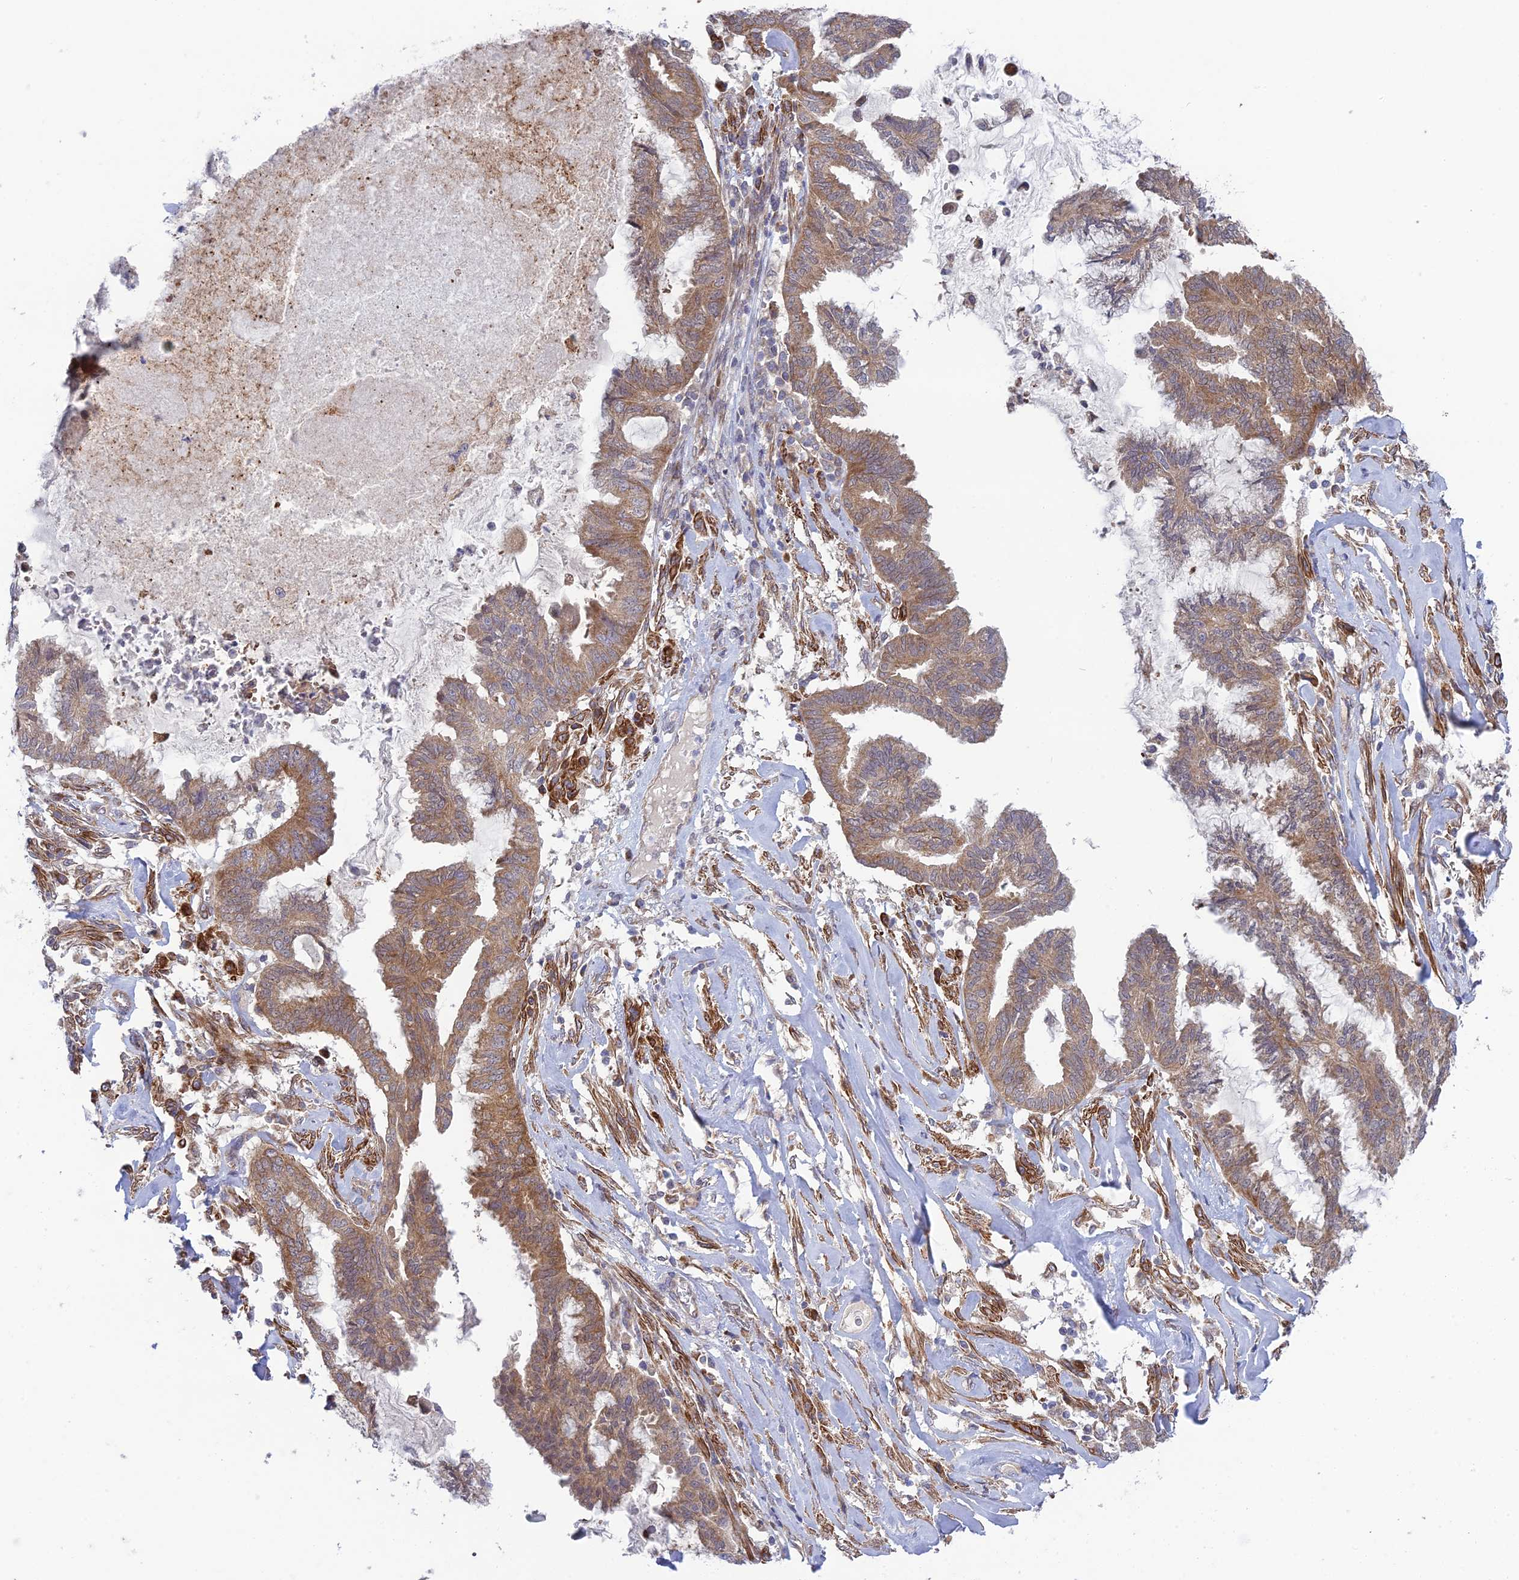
{"staining": {"intensity": "moderate", "quantity": ">75%", "location": "cytoplasmic/membranous"}, "tissue": "endometrial cancer", "cell_type": "Tumor cells", "image_type": "cancer", "snomed": [{"axis": "morphology", "description": "Adenocarcinoma, NOS"}, {"axis": "topography", "description": "Endometrium"}], "caption": "Human endometrial cancer stained with a protein marker reveals moderate staining in tumor cells.", "gene": "INCA1", "patient": {"sex": "female", "age": 86}}